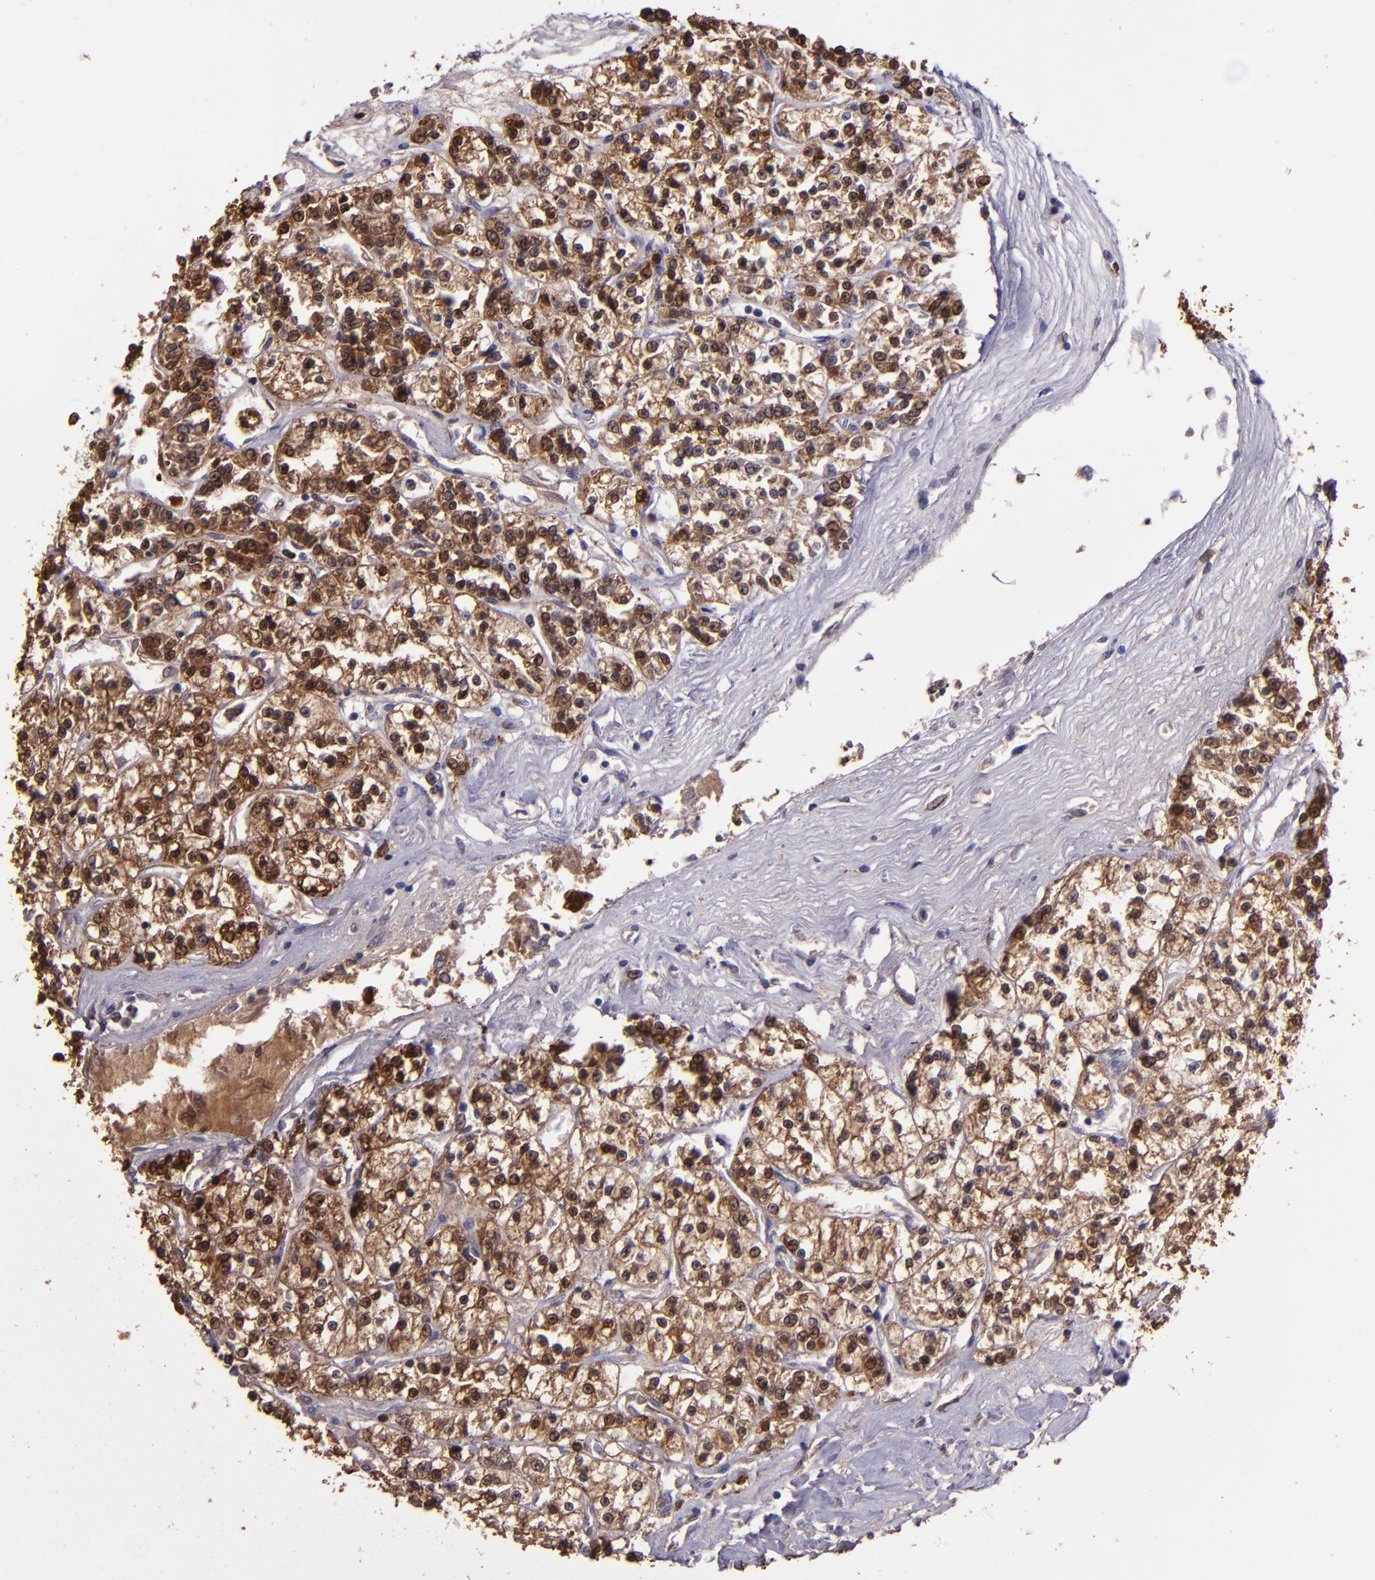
{"staining": {"intensity": "moderate", "quantity": ">75%", "location": "cytoplasmic/membranous,nuclear"}, "tissue": "renal cancer", "cell_type": "Tumor cells", "image_type": "cancer", "snomed": [{"axis": "morphology", "description": "Adenocarcinoma, NOS"}, {"axis": "topography", "description": "Kidney"}], "caption": "High-power microscopy captured an IHC micrograph of renal cancer (adenocarcinoma), revealing moderate cytoplasmic/membranous and nuclear staining in approximately >75% of tumor cells. (DAB (3,3'-diaminobenzidine) = brown stain, brightfield microscopy at high magnification).", "gene": "WASHC1", "patient": {"sex": "female", "age": 76}}